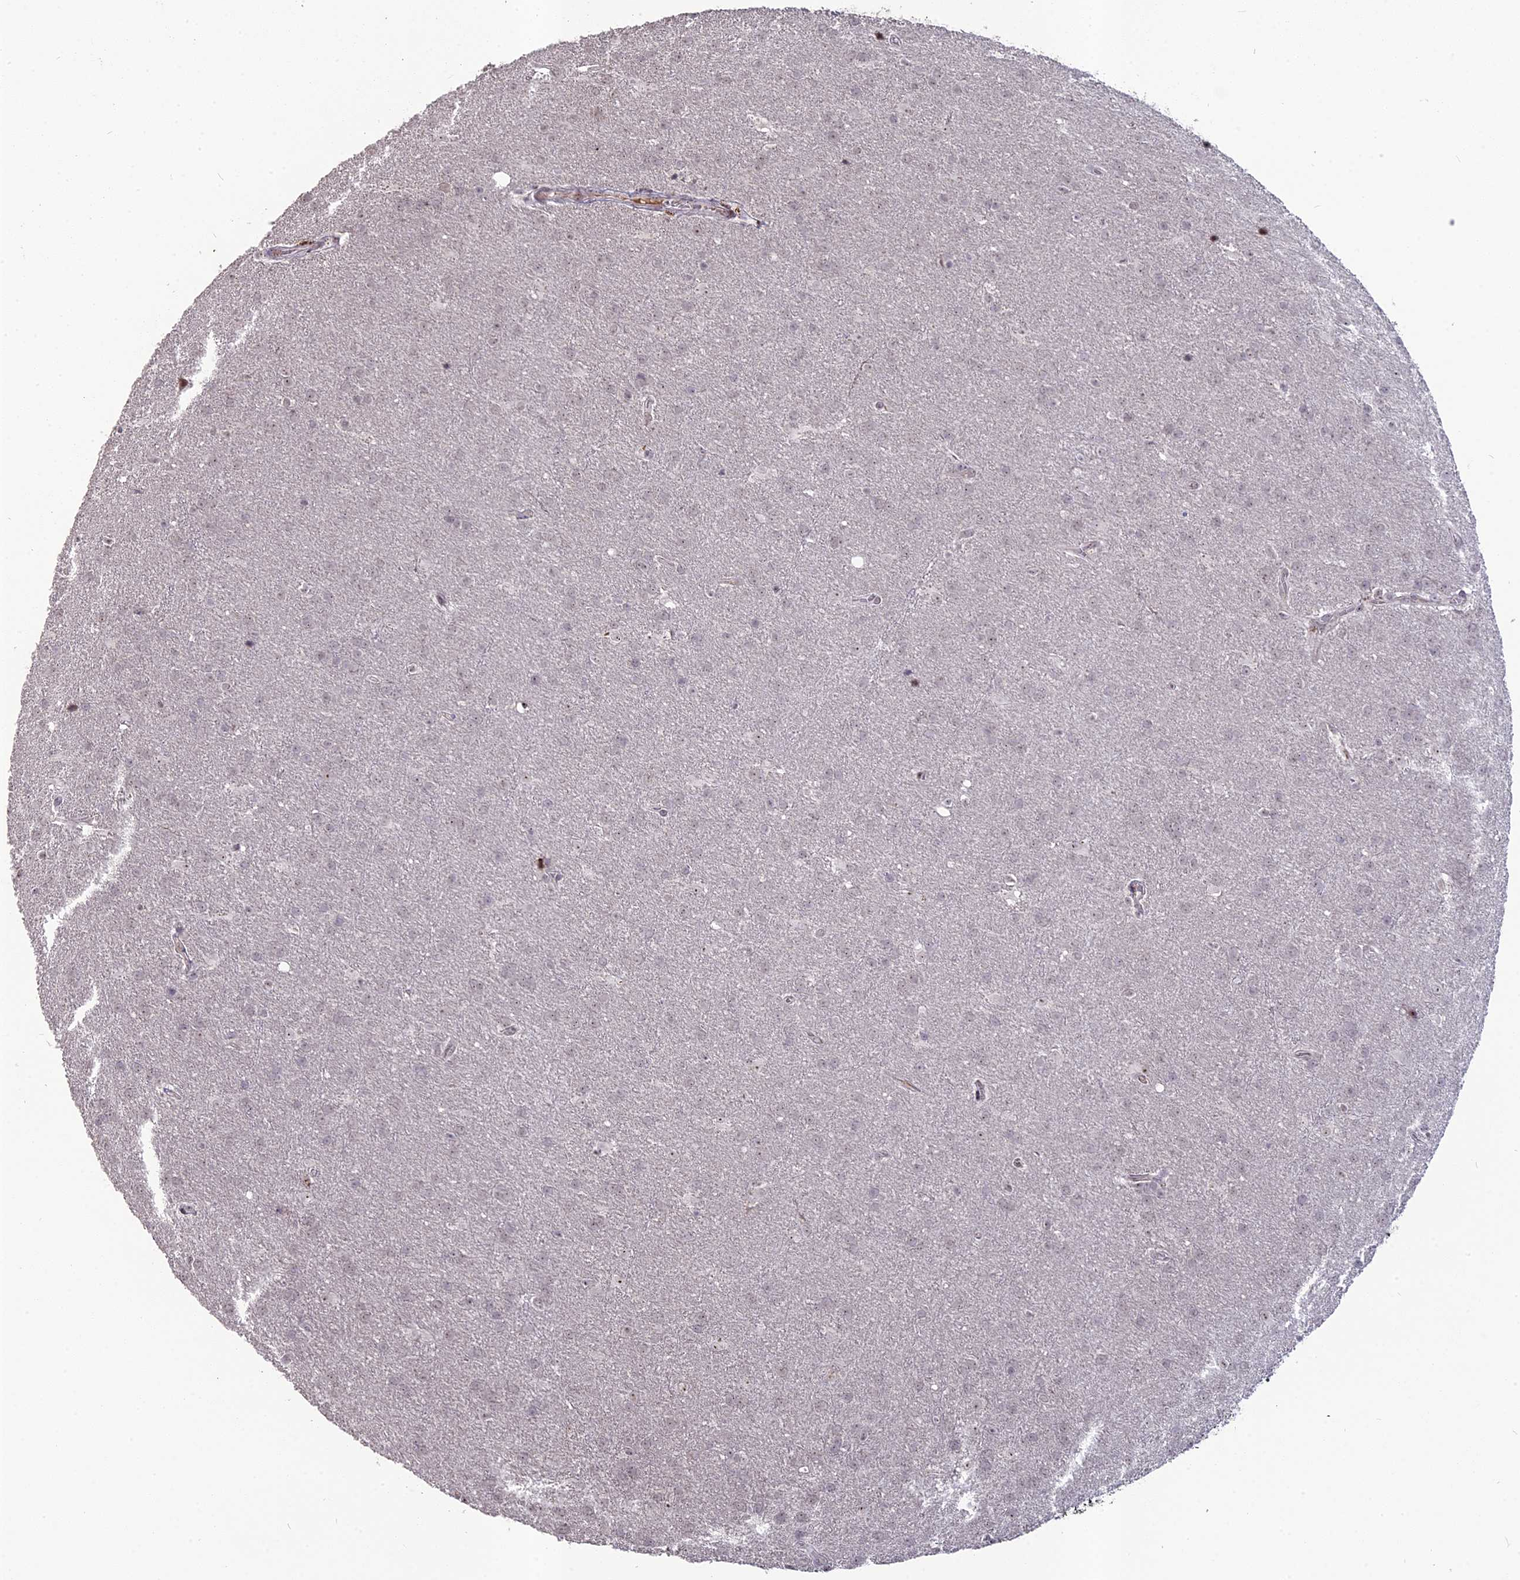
{"staining": {"intensity": "negative", "quantity": "none", "location": "none"}, "tissue": "glioma", "cell_type": "Tumor cells", "image_type": "cancer", "snomed": [{"axis": "morphology", "description": "Glioma, malignant, Low grade"}, {"axis": "topography", "description": "Brain"}], "caption": "A histopathology image of malignant low-grade glioma stained for a protein displays no brown staining in tumor cells.", "gene": "FAM131A", "patient": {"sex": "female", "age": 32}}